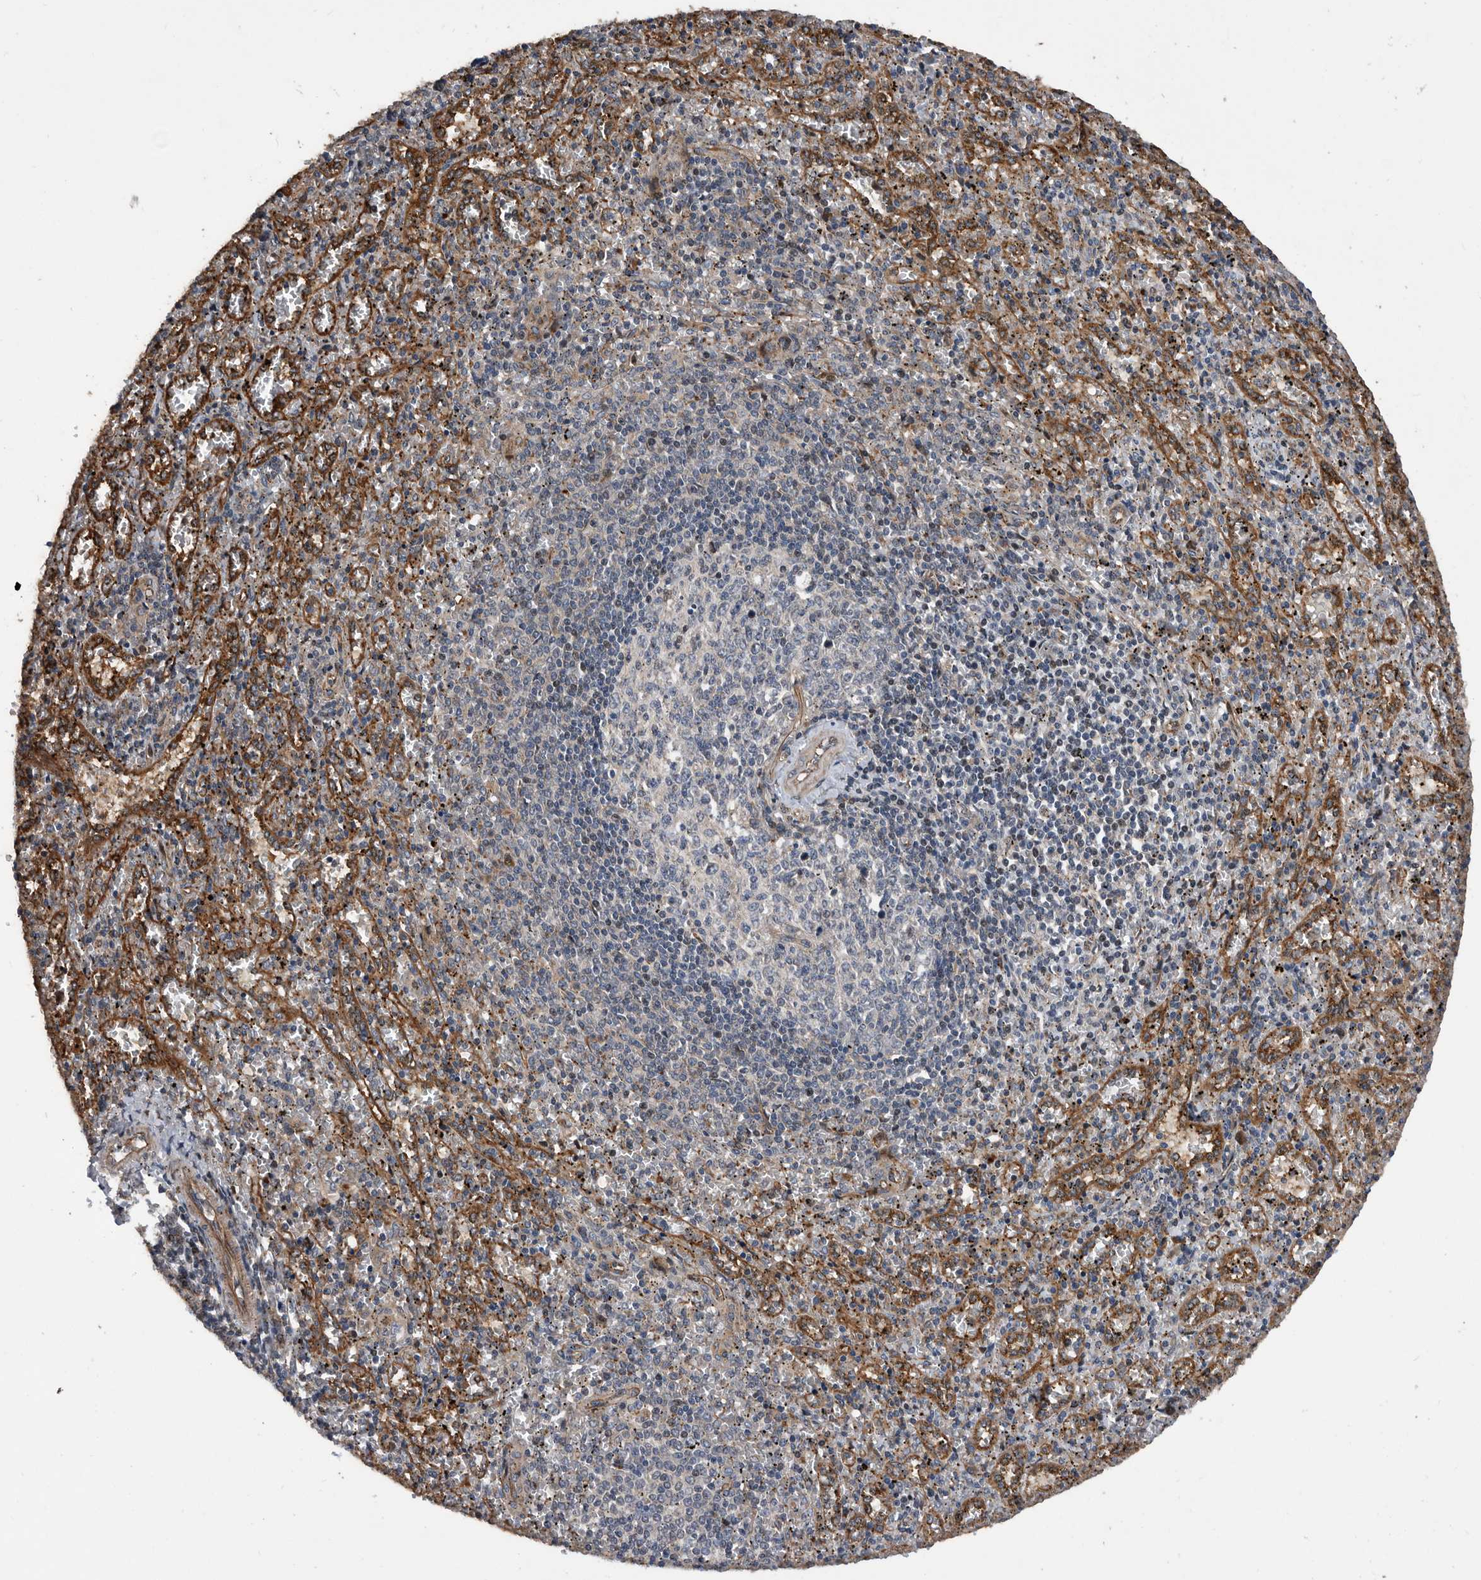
{"staining": {"intensity": "moderate", "quantity": "25%-75%", "location": "cytoplasmic/membranous"}, "tissue": "spleen", "cell_type": "Cells in red pulp", "image_type": "normal", "snomed": [{"axis": "morphology", "description": "Normal tissue, NOS"}, {"axis": "topography", "description": "Spleen"}], "caption": "Immunohistochemistry (IHC) image of normal spleen: spleen stained using IHC shows medium levels of moderate protein expression localized specifically in the cytoplasmic/membranous of cells in red pulp, appearing as a cytoplasmic/membranous brown color.", "gene": "SERINC2", "patient": {"sex": "male", "age": 11}}